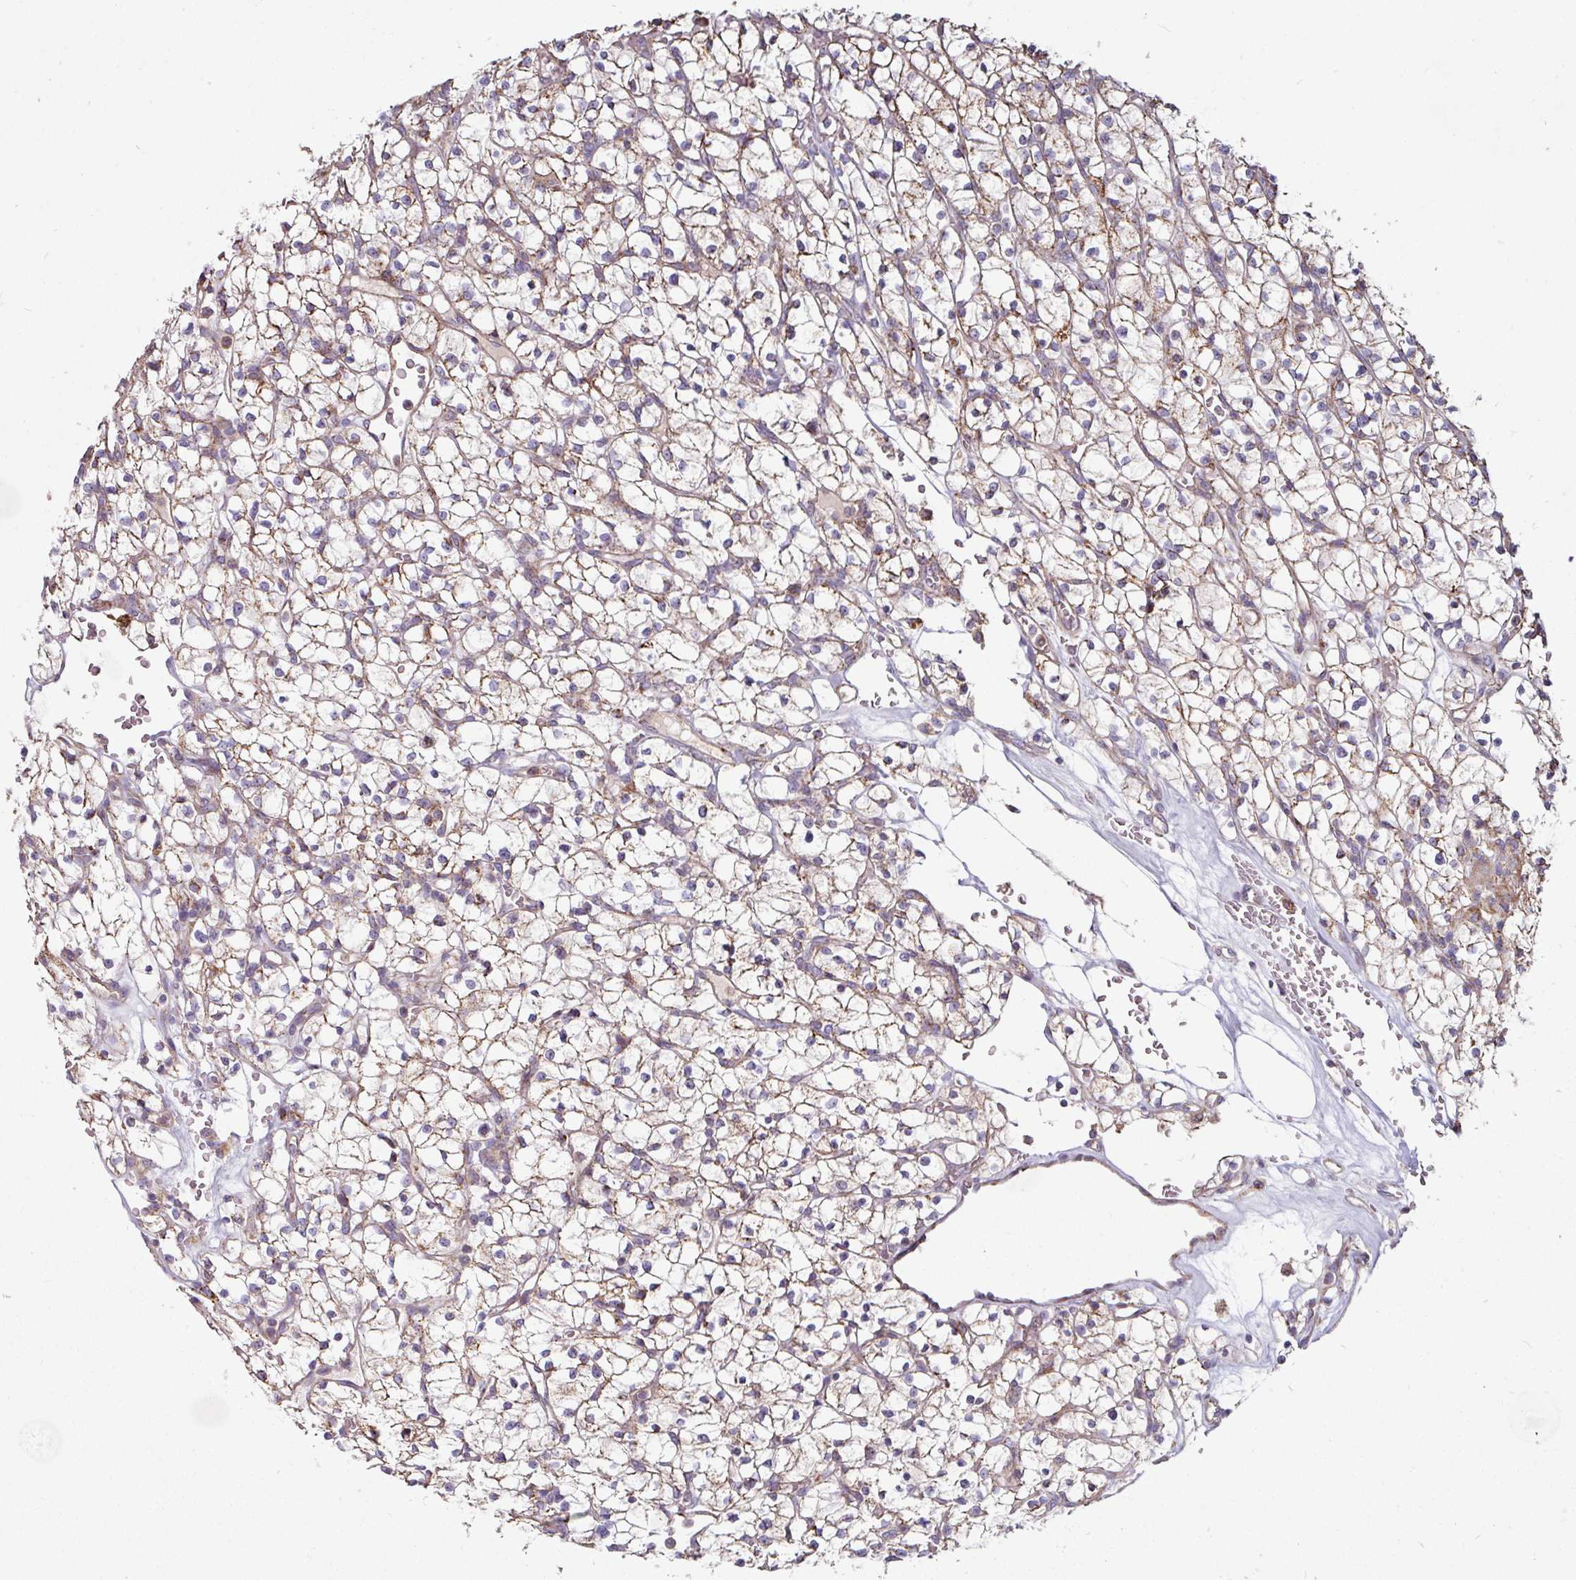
{"staining": {"intensity": "weak", "quantity": "25%-75%", "location": "cytoplasmic/membranous"}, "tissue": "renal cancer", "cell_type": "Tumor cells", "image_type": "cancer", "snomed": [{"axis": "morphology", "description": "Adenocarcinoma, NOS"}, {"axis": "topography", "description": "Kidney"}], "caption": "Renal cancer was stained to show a protein in brown. There is low levels of weak cytoplasmic/membranous expression in approximately 25%-75% of tumor cells.", "gene": "OR2D3", "patient": {"sex": "female", "age": 64}}